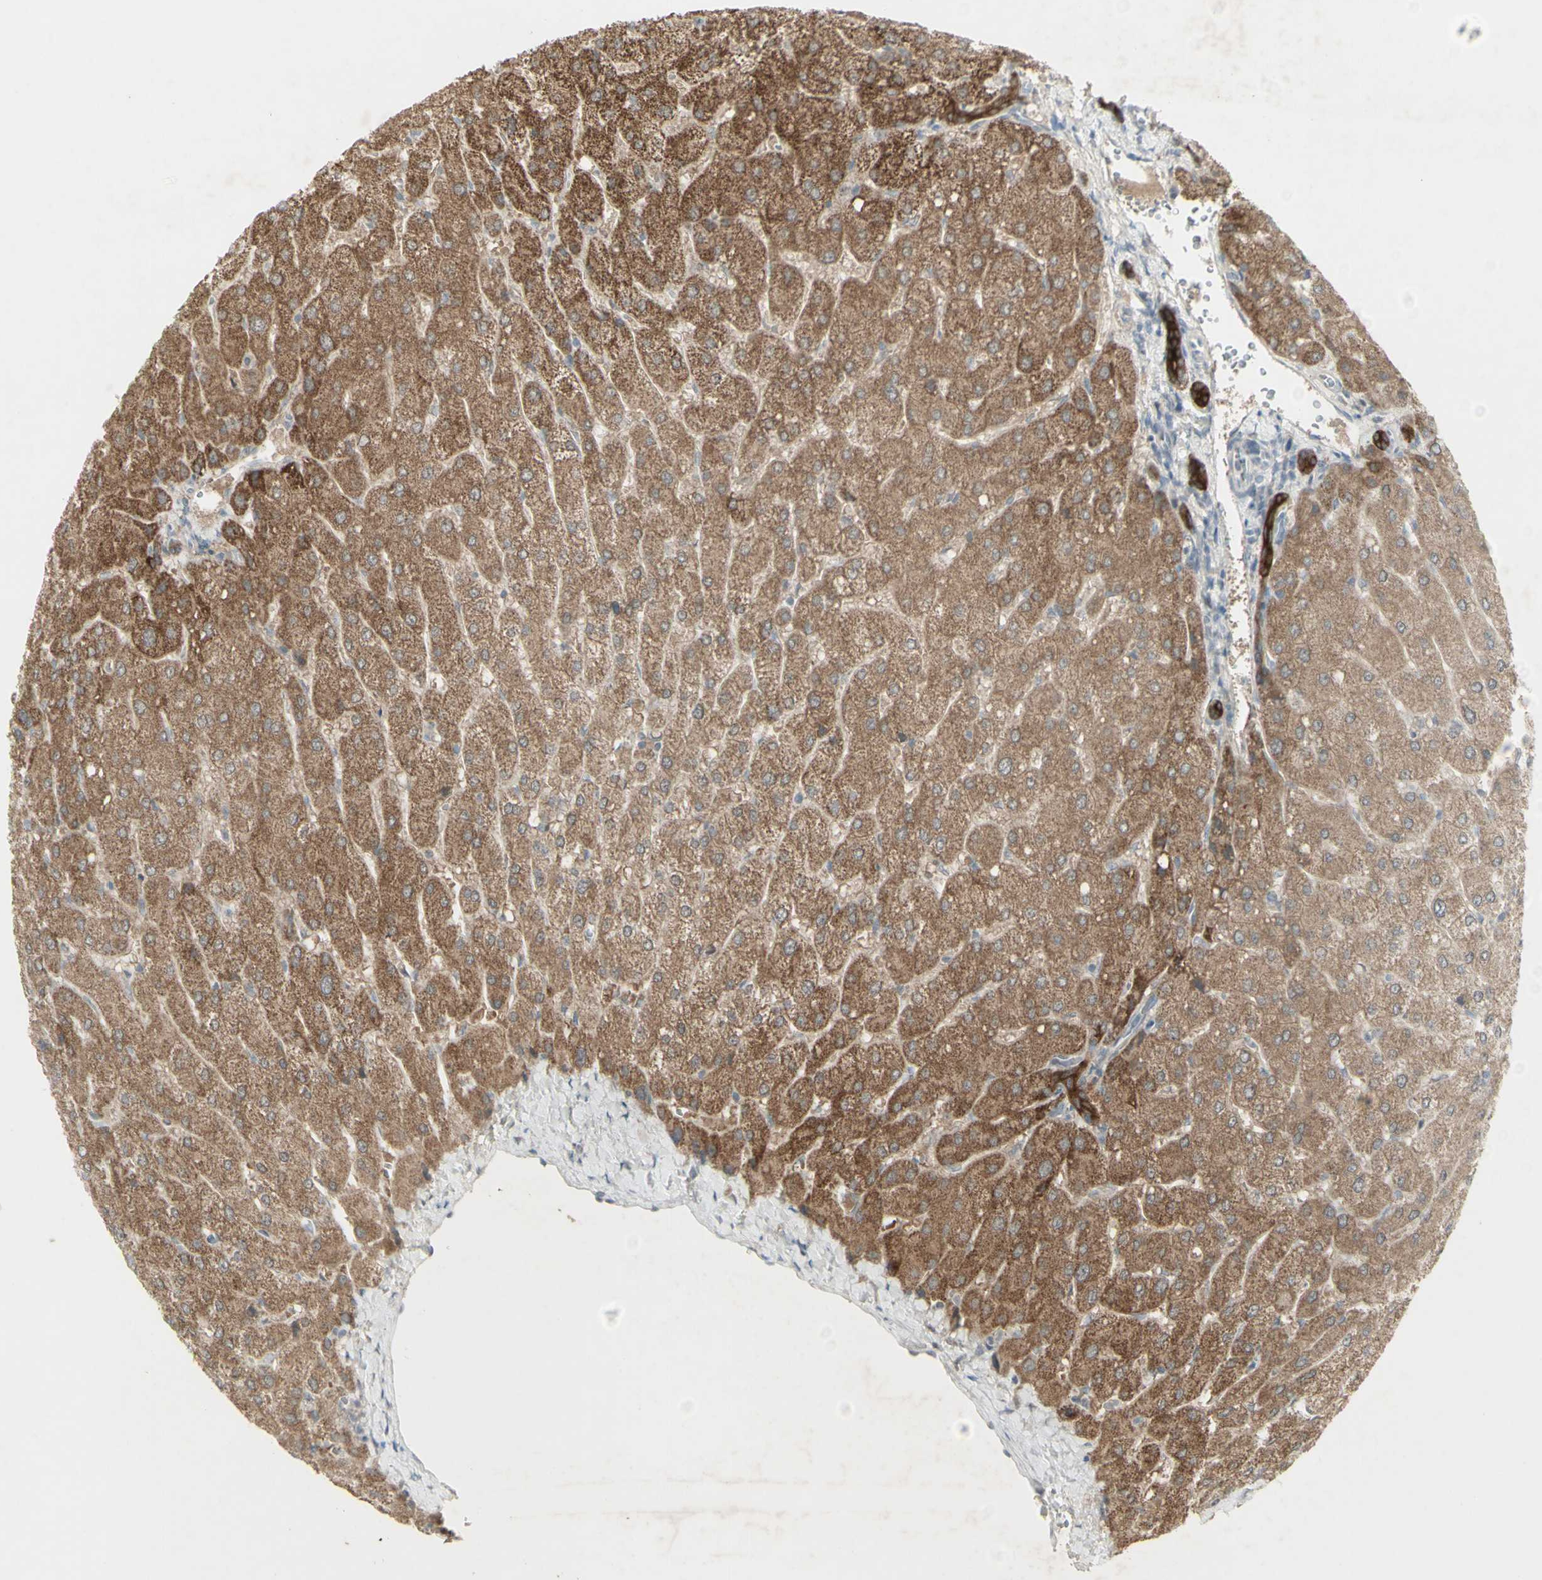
{"staining": {"intensity": "strong", "quantity": ">75%", "location": "cytoplasmic/membranous"}, "tissue": "liver", "cell_type": "Cholangiocytes", "image_type": "normal", "snomed": [{"axis": "morphology", "description": "Normal tissue, NOS"}, {"axis": "topography", "description": "Liver"}], "caption": "Strong cytoplasmic/membranous positivity for a protein is present in approximately >75% of cholangiocytes of benign liver using IHC.", "gene": "C1orf116", "patient": {"sex": "male", "age": 55}}